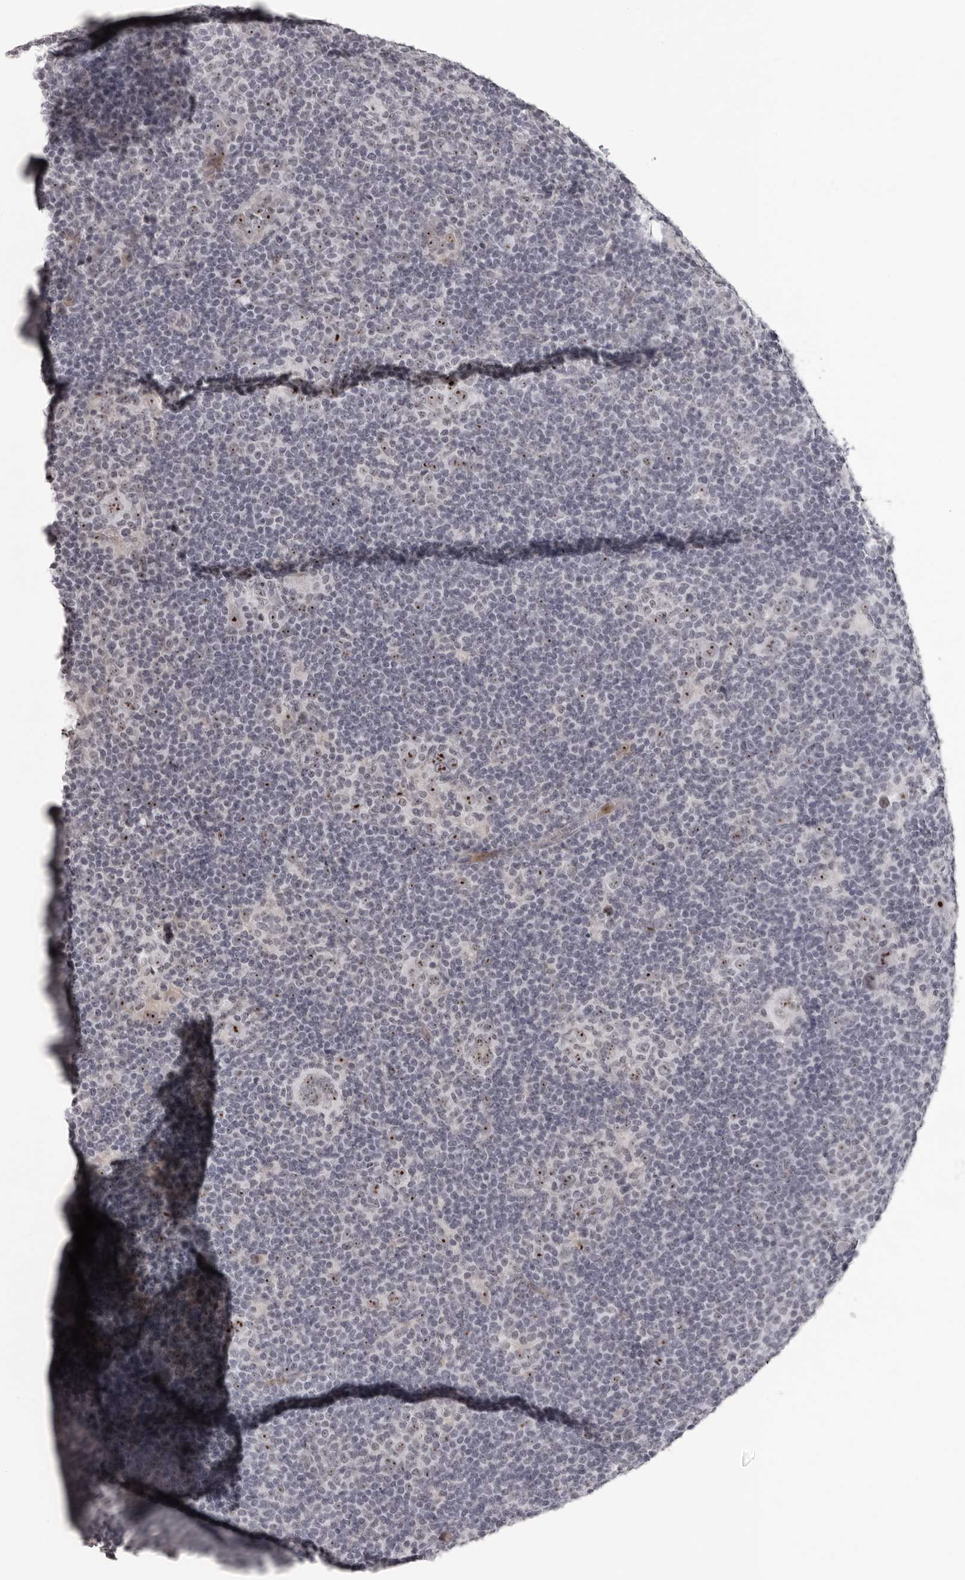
{"staining": {"intensity": "moderate", "quantity": ">75%", "location": "nuclear"}, "tissue": "lymphoma", "cell_type": "Tumor cells", "image_type": "cancer", "snomed": [{"axis": "morphology", "description": "Hodgkin's disease, NOS"}, {"axis": "topography", "description": "Lymph node"}], "caption": "Immunohistochemical staining of lymphoma demonstrates medium levels of moderate nuclear protein expression in approximately >75% of tumor cells.", "gene": "HELZ", "patient": {"sex": "female", "age": 57}}